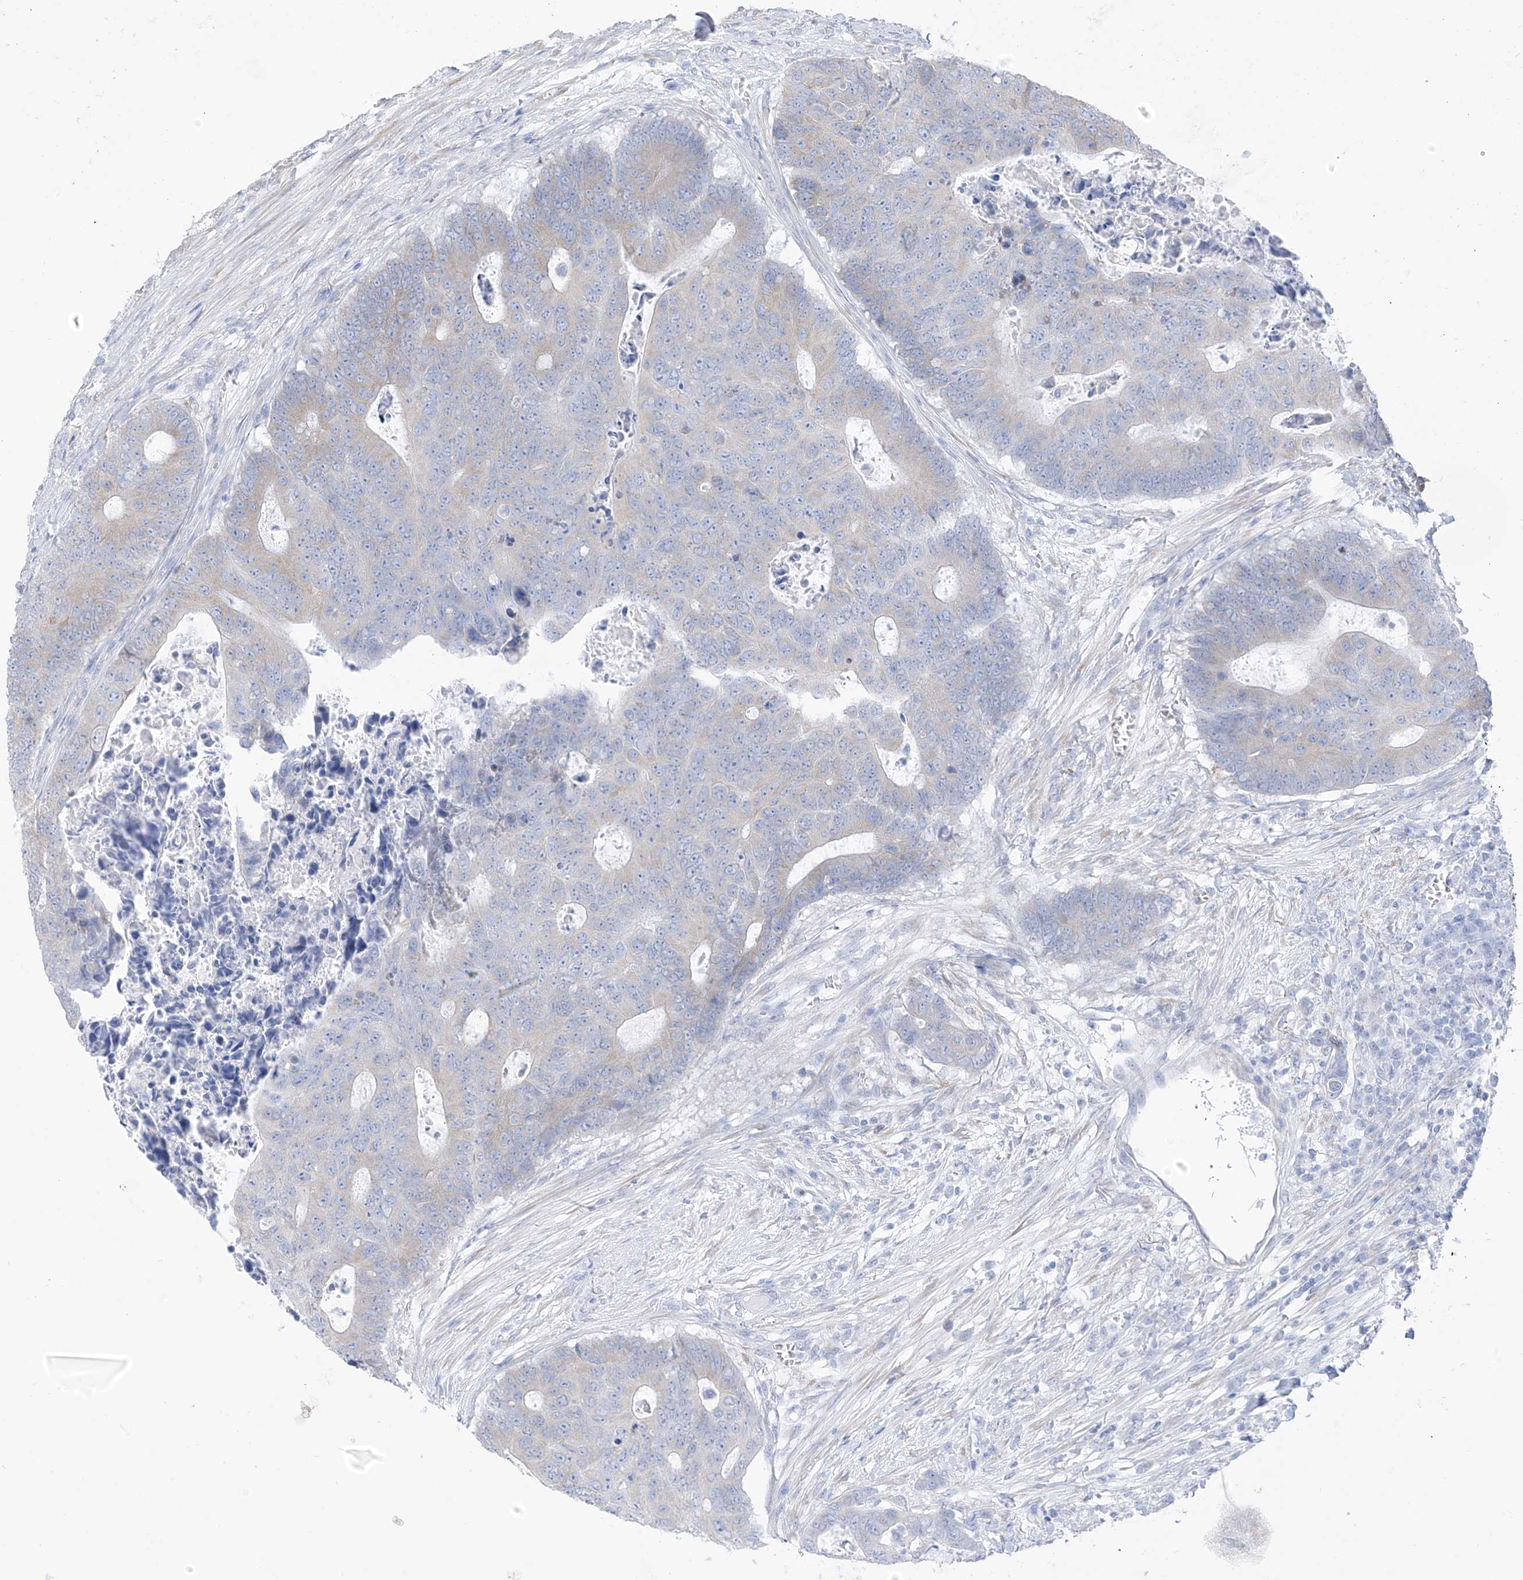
{"staining": {"intensity": "negative", "quantity": "none", "location": "none"}, "tissue": "colorectal cancer", "cell_type": "Tumor cells", "image_type": "cancer", "snomed": [{"axis": "morphology", "description": "Adenocarcinoma, NOS"}, {"axis": "topography", "description": "Colon"}], "caption": "Adenocarcinoma (colorectal) was stained to show a protein in brown. There is no significant staining in tumor cells.", "gene": "RCN2", "patient": {"sex": "male", "age": 87}}